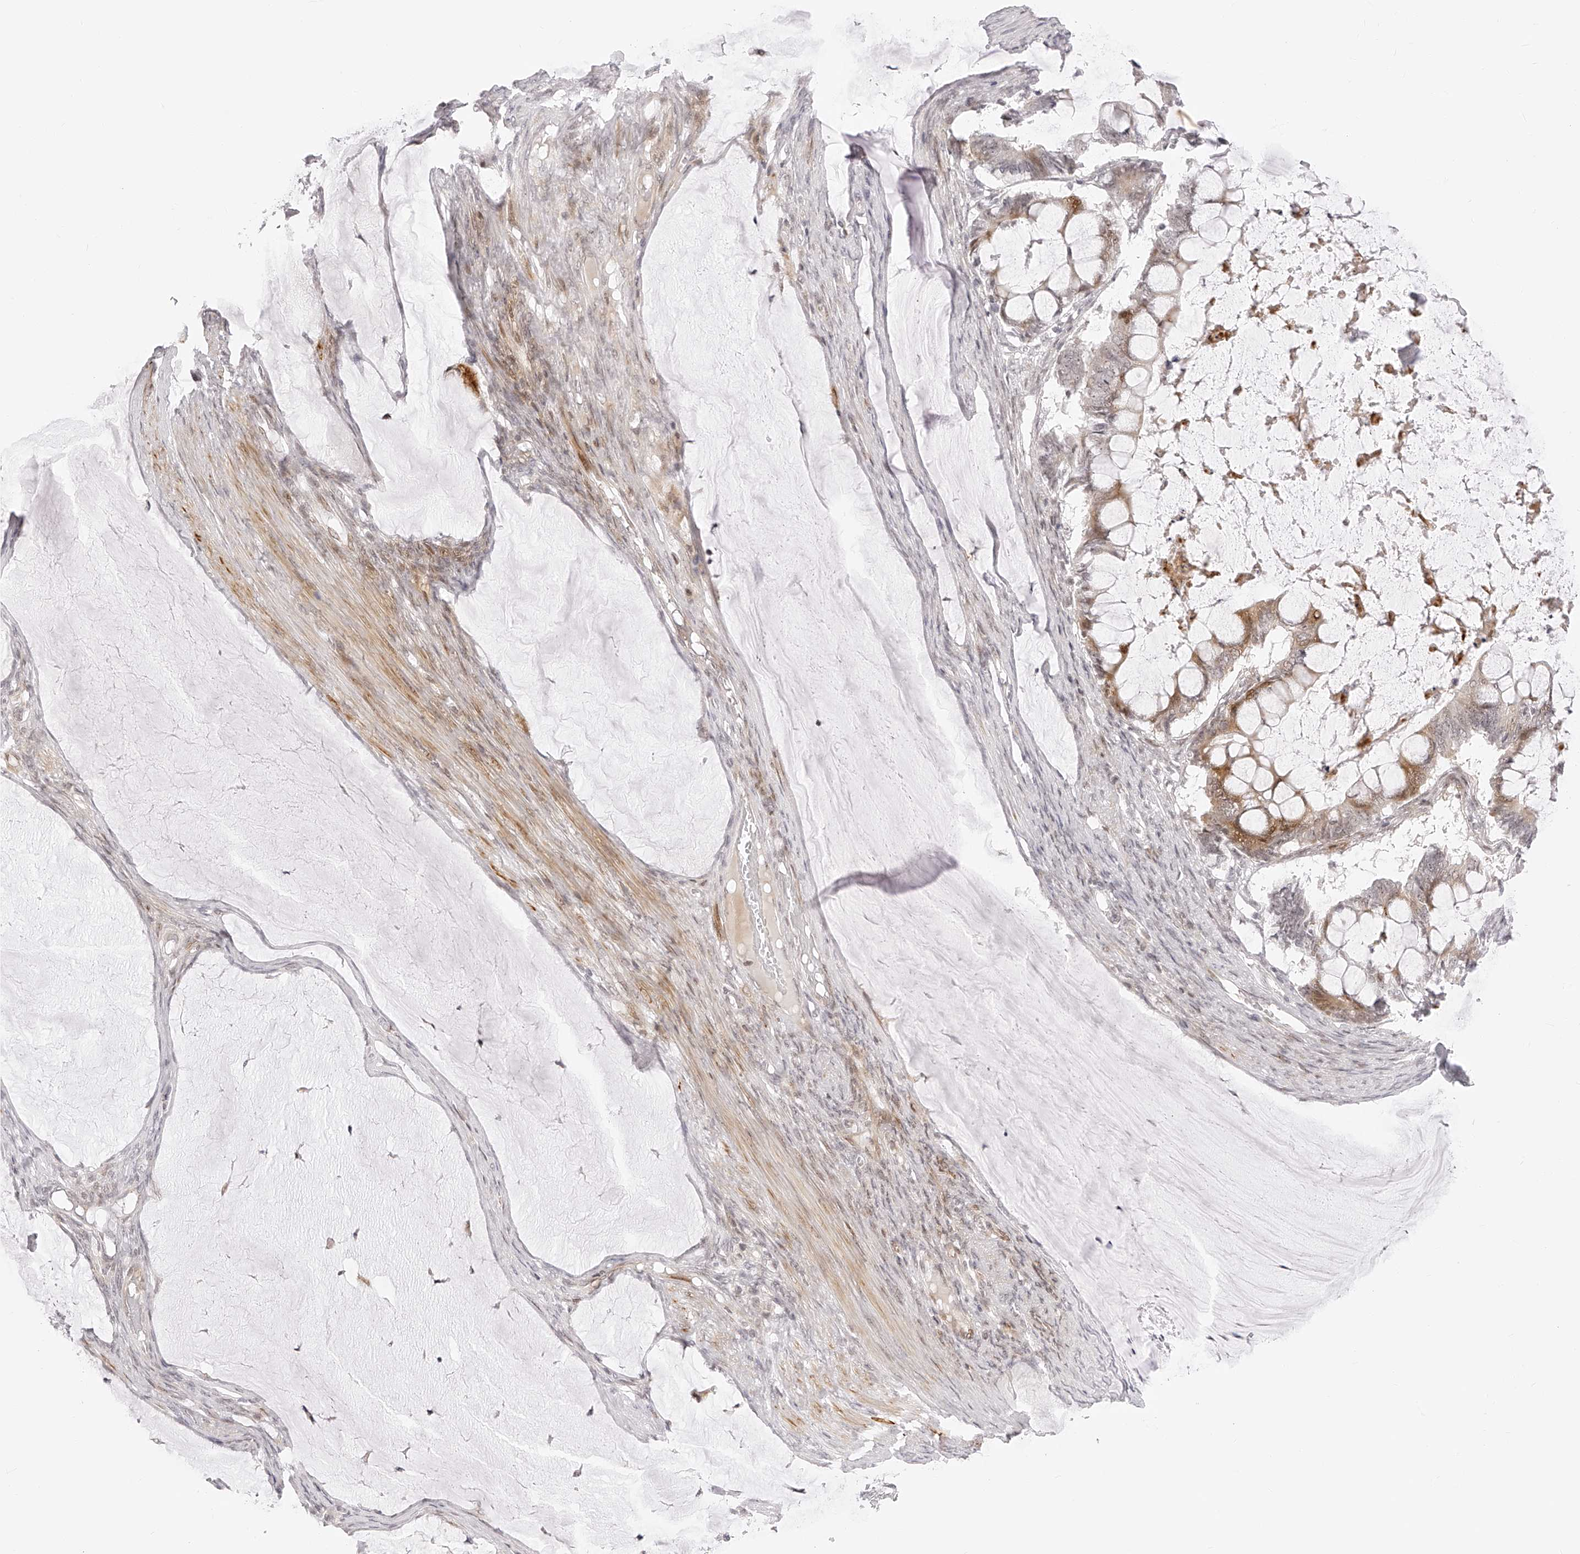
{"staining": {"intensity": "moderate", "quantity": ">75%", "location": "cytoplasmic/membranous"}, "tissue": "ovarian cancer", "cell_type": "Tumor cells", "image_type": "cancer", "snomed": [{"axis": "morphology", "description": "Cystadenocarcinoma, mucinous, NOS"}, {"axis": "topography", "description": "Ovary"}], "caption": "Immunohistochemical staining of human ovarian cancer (mucinous cystadenocarcinoma) demonstrates medium levels of moderate cytoplasmic/membranous expression in approximately >75% of tumor cells.", "gene": "PLEKHG1", "patient": {"sex": "female", "age": 61}}